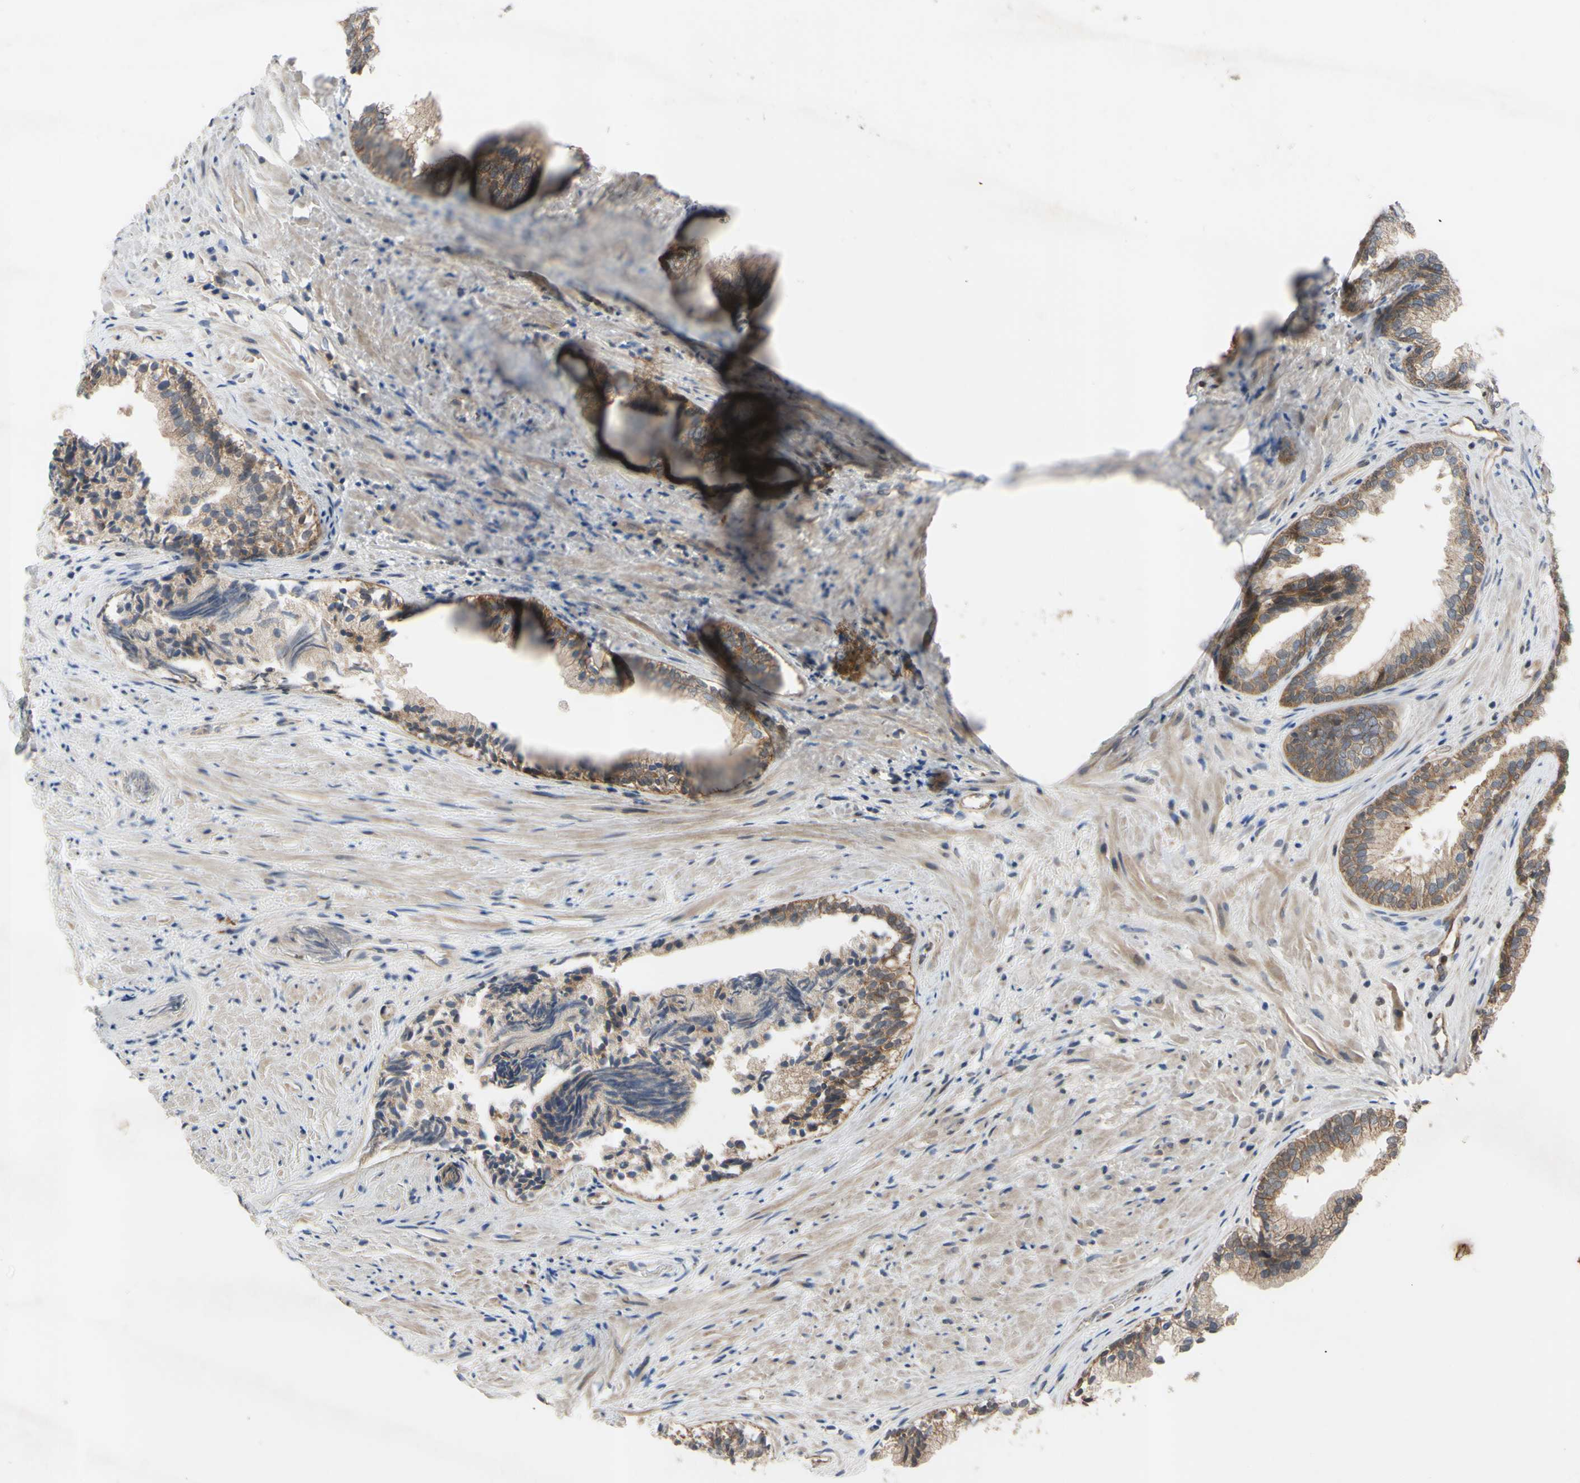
{"staining": {"intensity": "moderate", "quantity": "25%-75%", "location": "cytoplasmic/membranous"}, "tissue": "prostate", "cell_type": "Glandular cells", "image_type": "normal", "snomed": [{"axis": "morphology", "description": "Normal tissue, NOS"}, {"axis": "topography", "description": "Prostate"}], "caption": "Glandular cells reveal moderate cytoplasmic/membranous positivity in approximately 25%-75% of cells in normal prostate. (Brightfield microscopy of DAB IHC at high magnification).", "gene": "XIAP", "patient": {"sex": "male", "age": 76}}